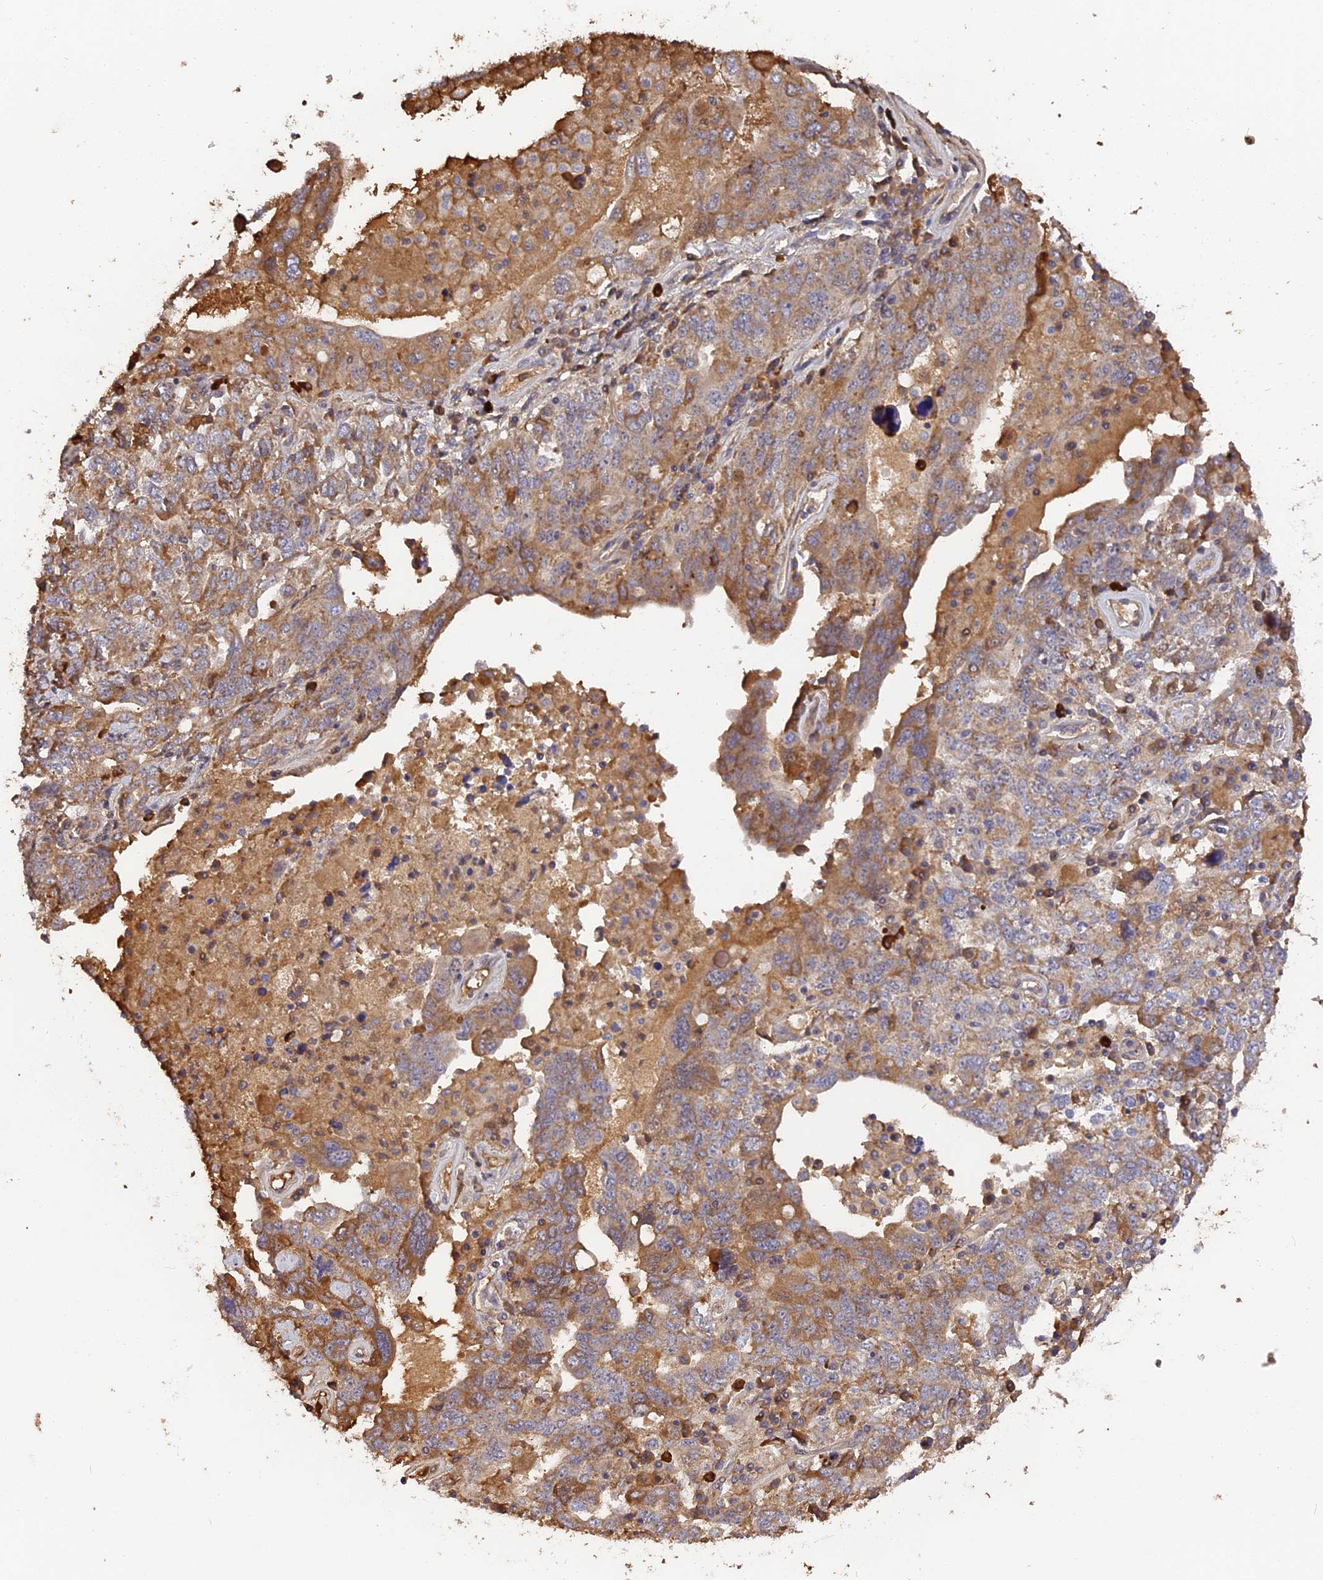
{"staining": {"intensity": "moderate", "quantity": ">75%", "location": "cytoplasmic/membranous"}, "tissue": "ovarian cancer", "cell_type": "Tumor cells", "image_type": "cancer", "snomed": [{"axis": "morphology", "description": "Carcinoma, endometroid"}, {"axis": "topography", "description": "Ovary"}], "caption": "Immunohistochemistry (IHC) micrograph of neoplastic tissue: ovarian endometroid carcinoma stained using immunohistochemistry (IHC) demonstrates medium levels of moderate protein expression localized specifically in the cytoplasmic/membranous of tumor cells, appearing as a cytoplasmic/membranous brown color.", "gene": "ERMAP", "patient": {"sex": "female", "age": 62}}